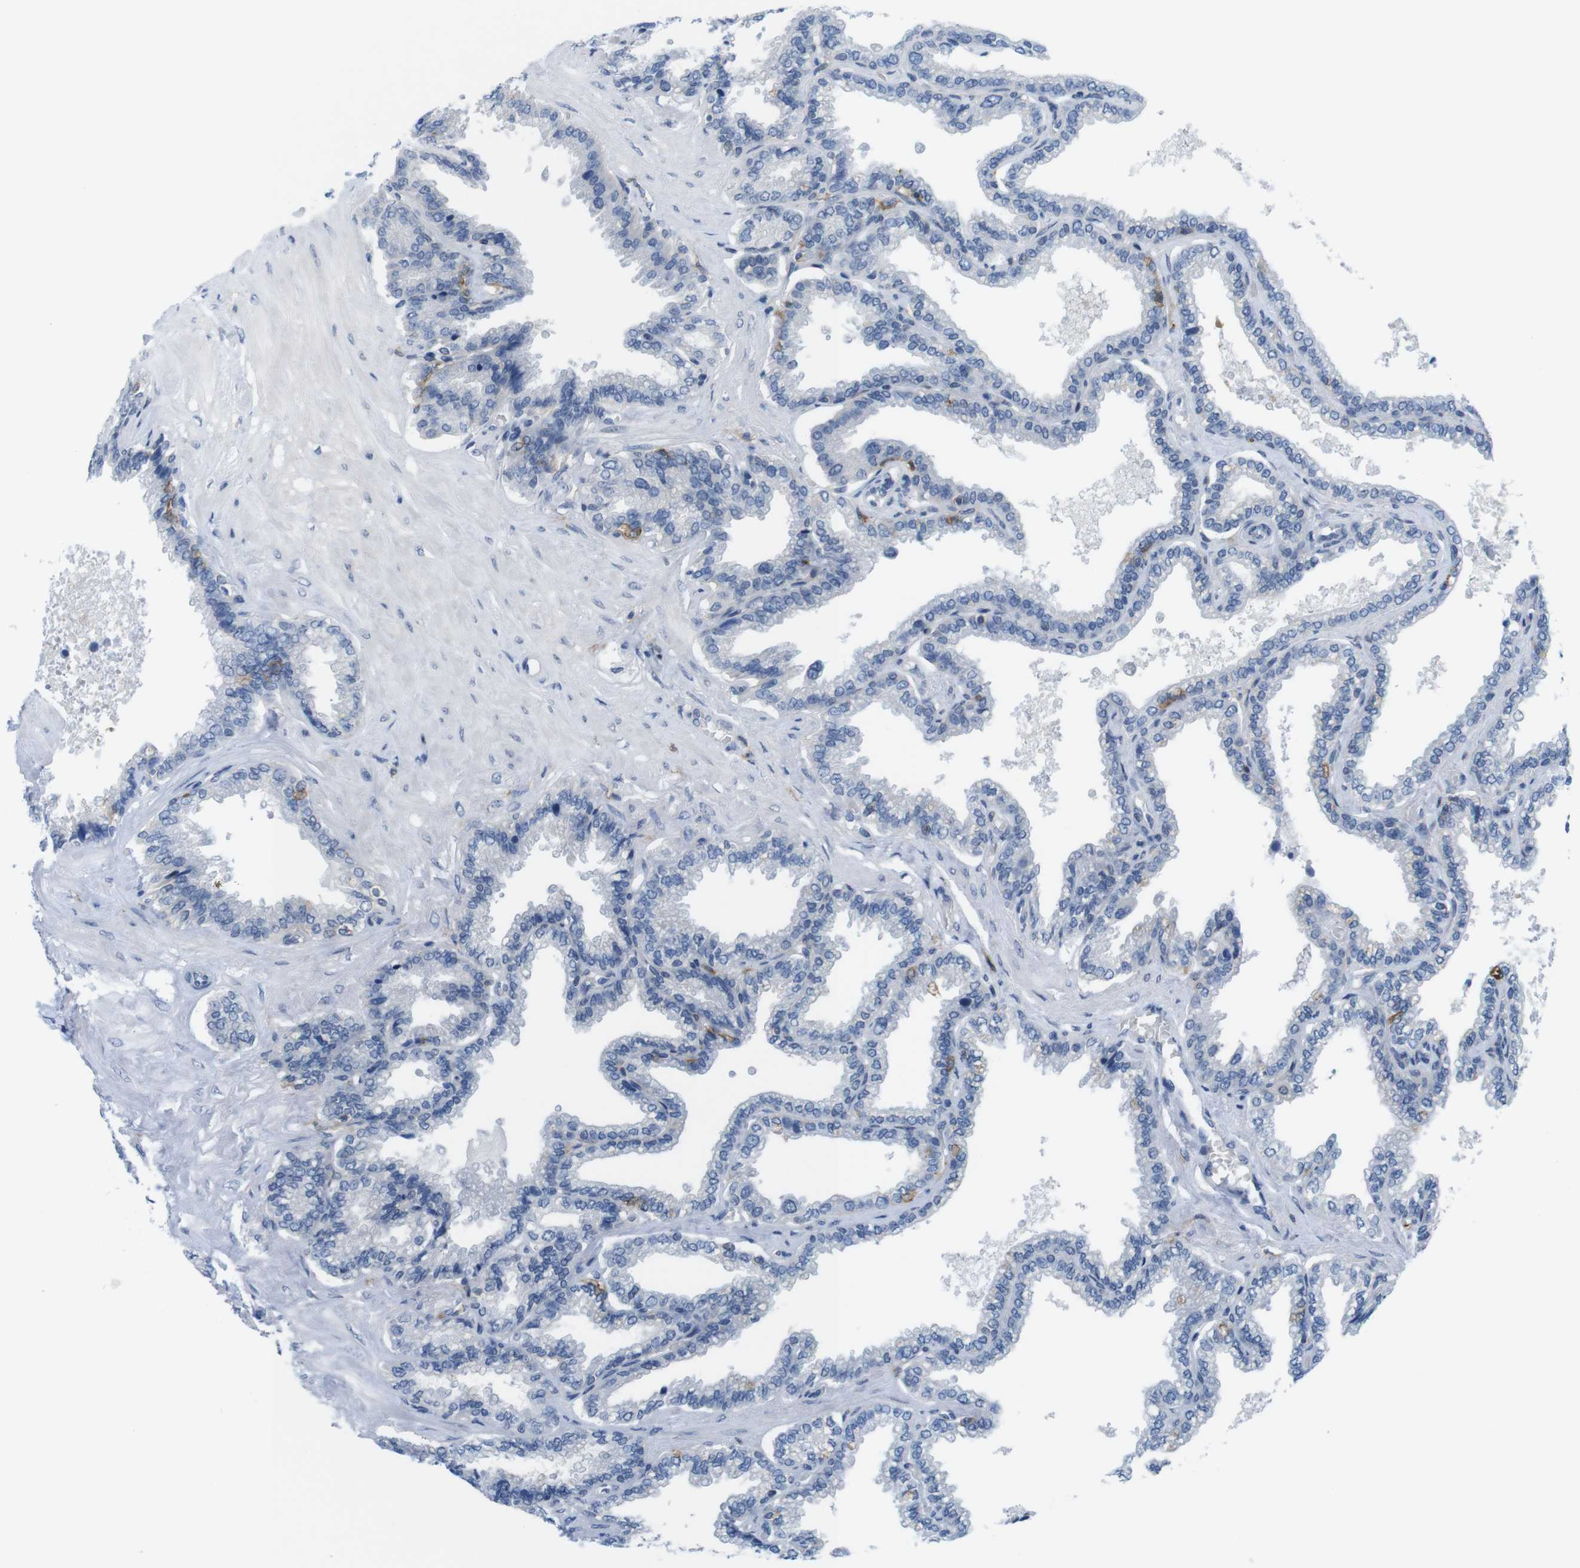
{"staining": {"intensity": "negative", "quantity": "none", "location": "none"}, "tissue": "seminal vesicle", "cell_type": "Glandular cells", "image_type": "normal", "snomed": [{"axis": "morphology", "description": "Normal tissue, NOS"}, {"axis": "topography", "description": "Seminal veicle"}], "caption": "The immunohistochemistry histopathology image has no significant staining in glandular cells of seminal vesicle. The staining is performed using DAB (3,3'-diaminobenzidine) brown chromogen with nuclei counter-stained in using hematoxylin.", "gene": "CD300C", "patient": {"sex": "male", "age": 46}}